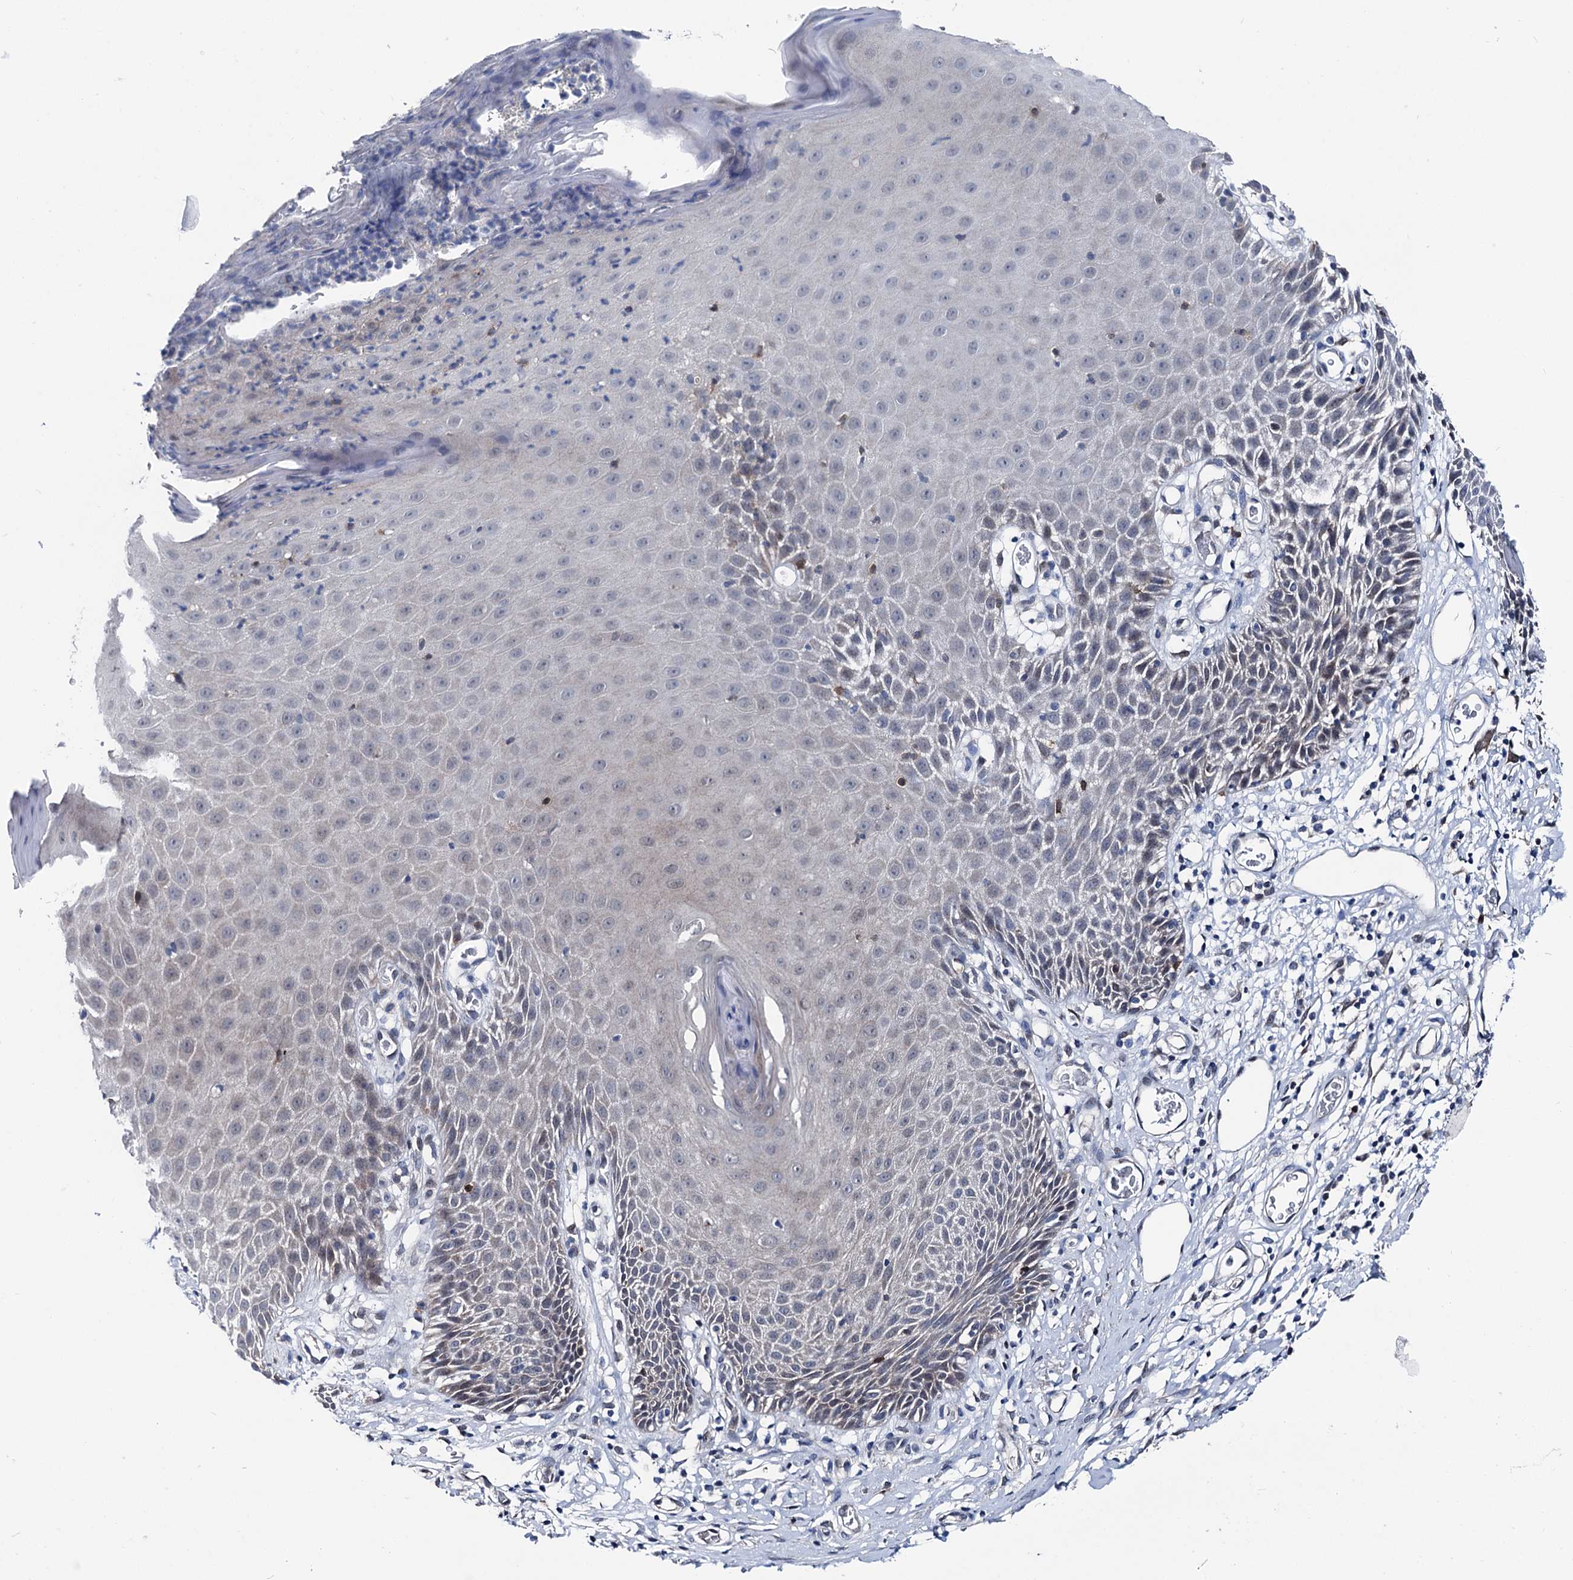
{"staining": {"intensity": "weak", "quantity": "<25%", "location": "nuclear"}, "tissue": "skin", "cell_type": "Epidermal cells", "image_type": "normal", "snomed": [{"axis": "morphology", "description": "Normal tissue, NOS"}, {"axis": "topography", "description": "Vulva"}], "caption": "DAB immunohistochemical staining of benign skin displays no significant positivity in epidermal cells. (DAB (3,3'-diaminobenzidine) immunohistochemistry visualized using brightfield microscopy, high magnification).", "gene": "GLO1", "patient": {"sex": "female", "age": 68}}